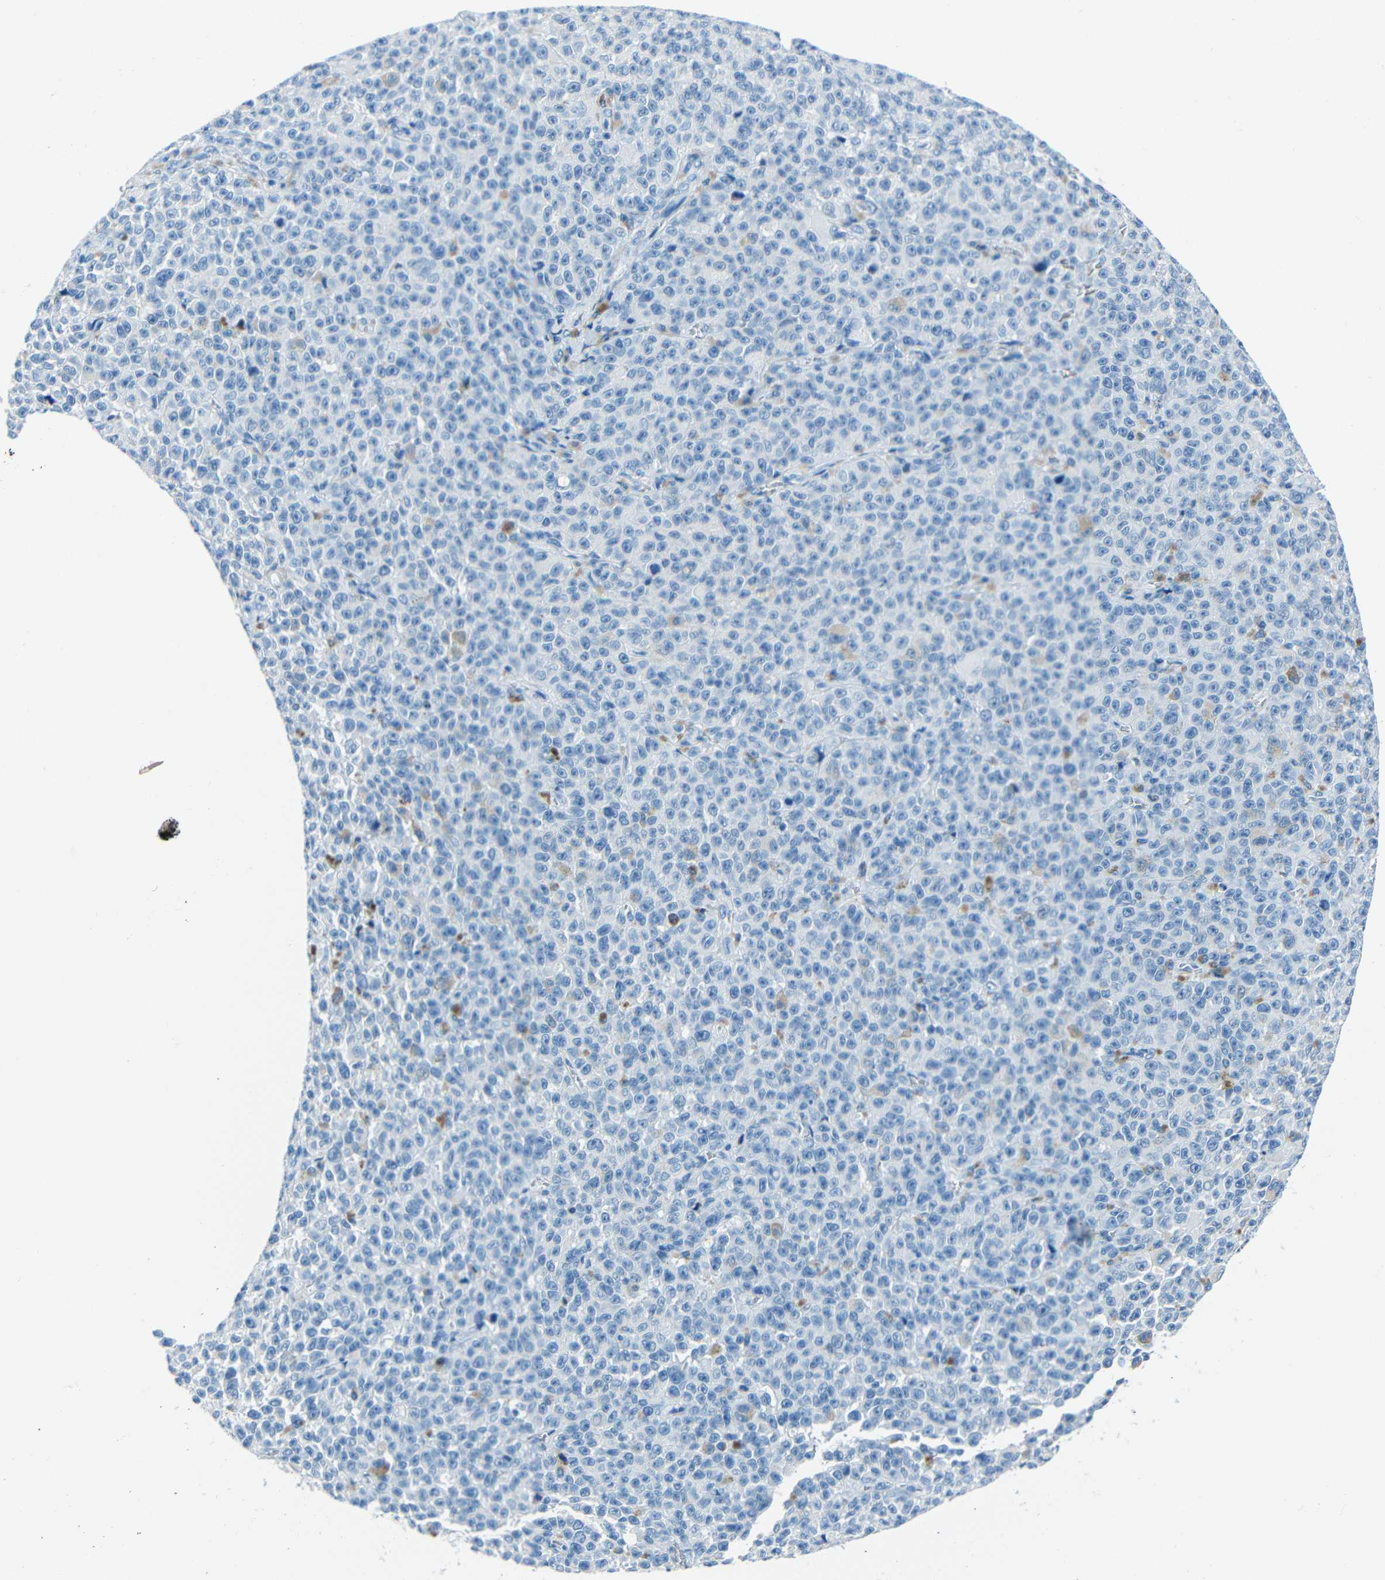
{"staining": {"intensity": "negative", "quantity": "none", "location": "none"}, "tissue": "melanoma", "cell_type": "Tumor cells", "image_type": "cancer", "snomed": [{"axis": "morphology", "description": "Malignant melanoma, NOS"}, {"axis": "topography", "description": "Skin"}], "caption": "This is a photomicrograph of IHC staining of melanoma, which shows no positivity in tumor cells.", "gene": "FBN2", "patient": {"sex": "female", "age": 82}}